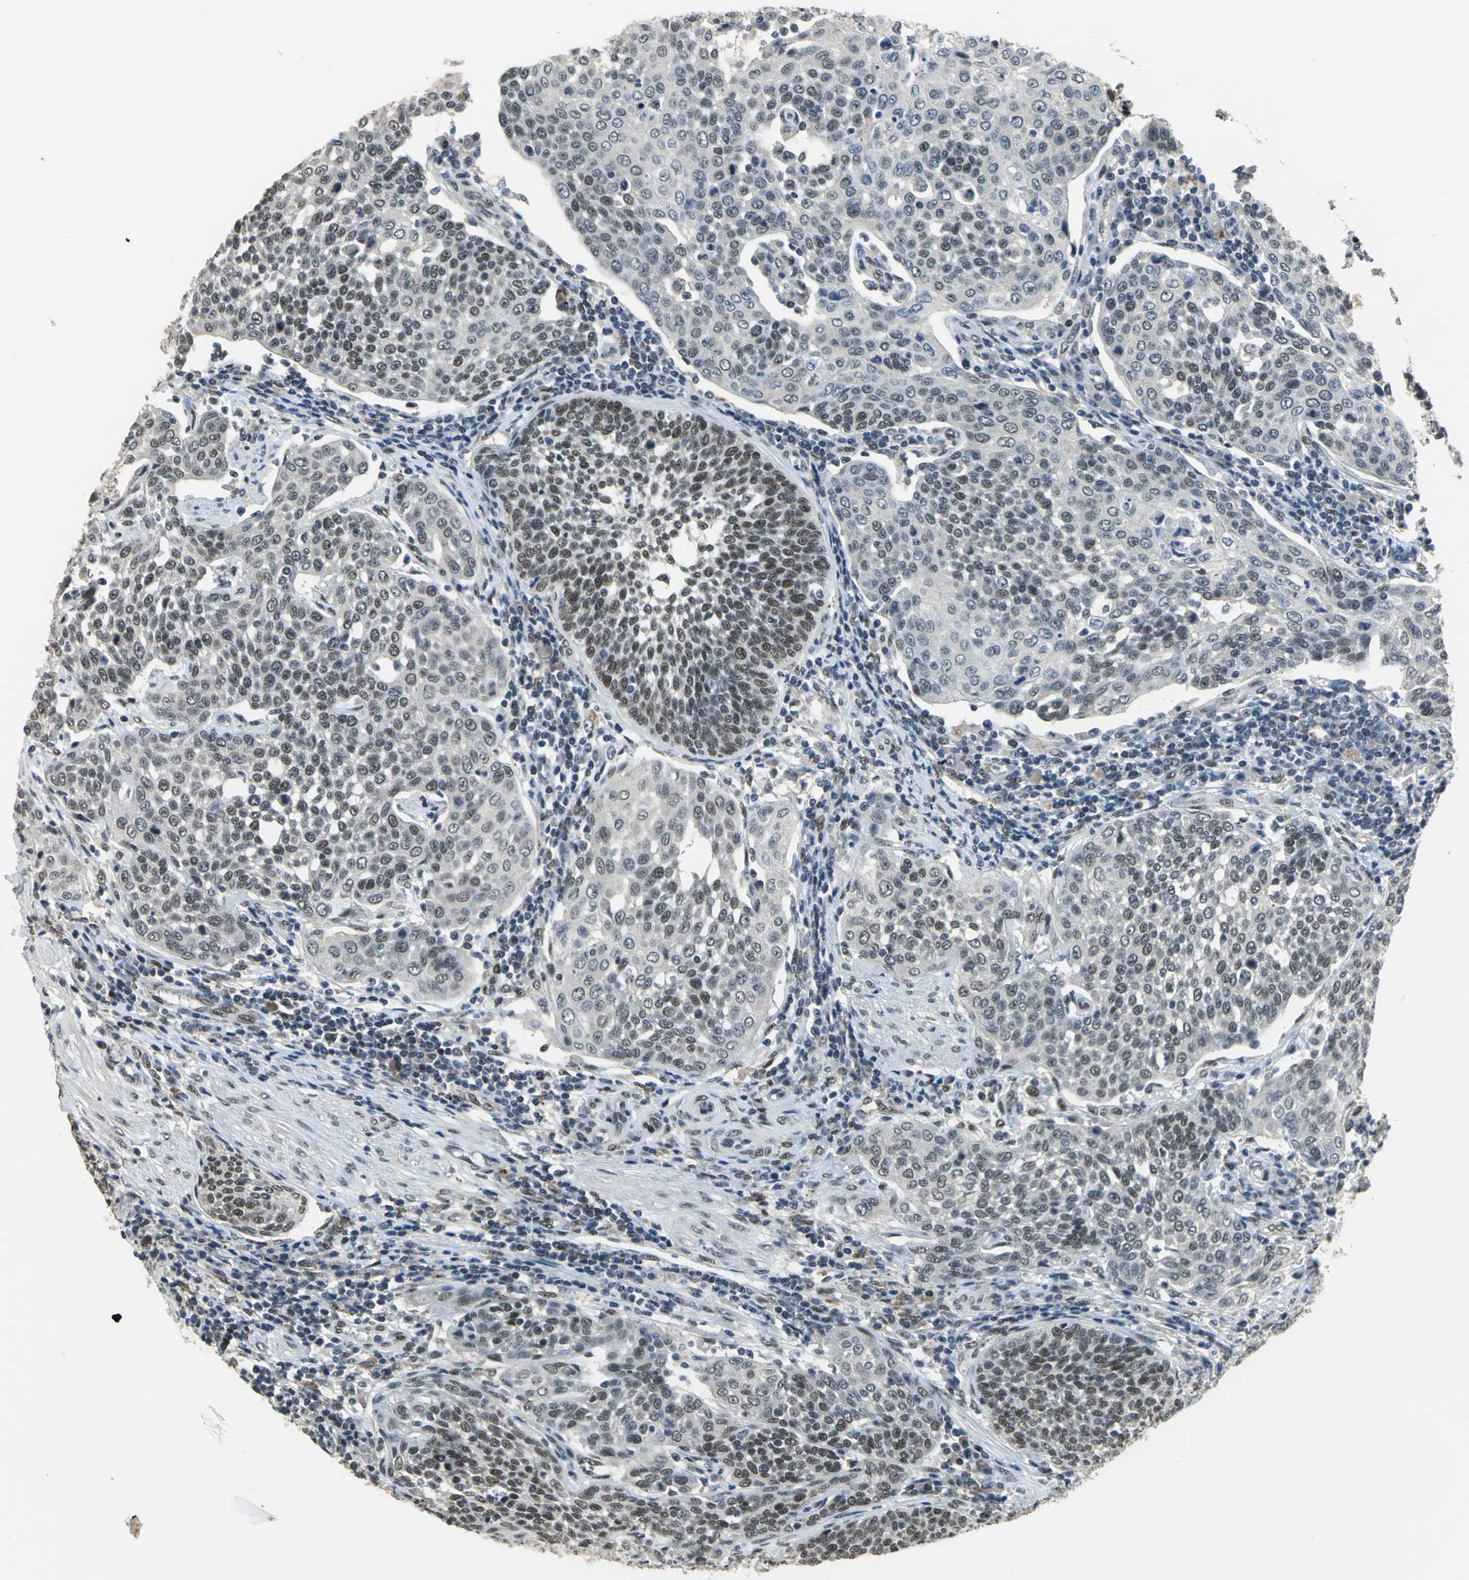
{"staining": {"intensity": "weak", "quantity": "25%-75%", "location": "nuclear"}, "tissue": "cervical cancer", "cell_type": "Tumor cells", "image_type": "cancer", "snomed": [{"axis": "morphology", "description": "Squamous cell carcinoma, NOS"}, {"axis": "topography", "description": "Cervix"}], "caption": "Approximately 25%-75% of tumor cells in human cervical cancer (squamous cell carcinoma) display weak nuclear protein positivity as visualized by brown immunohistochemical staining.", "gene": "ELF2", "patient": {"sex": "female", "age": 34}}